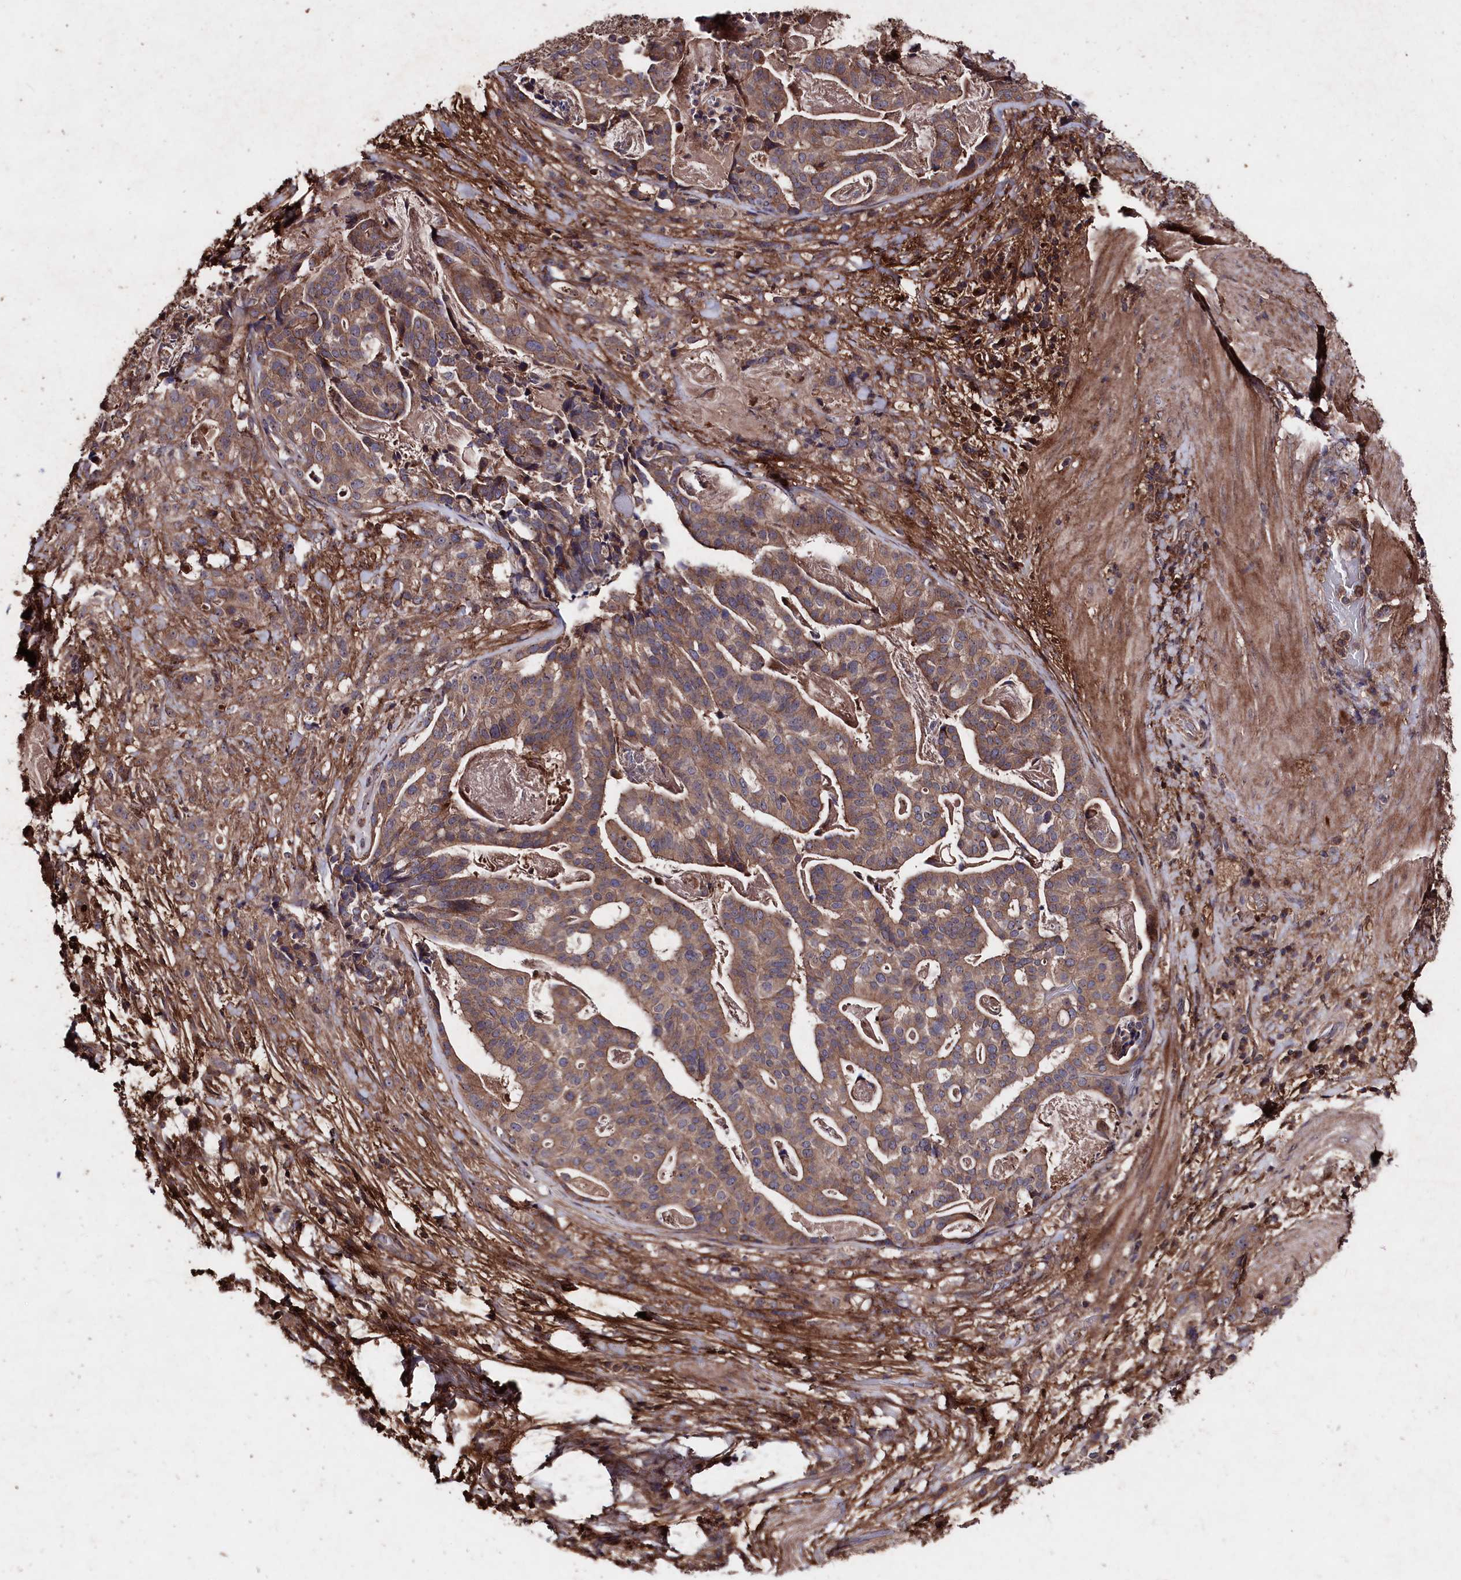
{"staining": {"intensity": "moderate", "quantity": ">75%", "location": "cytoplasmic/membranous"}, "tissue": "stomach cancer", "cell_type": "Tumor cells", "image_type": "cancer", "snomed": [{"axis": "morphology", "description": "Adenocarcinoma, NOS"}, {"axis": "topography", "description": "Stomach"}], "caption": "Human stomach cancer (adenocarcinoma) stained with a brown dye displays moderate cytoplasmic/membranous positive staining in about >75% of tumor cells.", "gene": "MYO1H", "patient": {"sex": "male", "age": 48}}